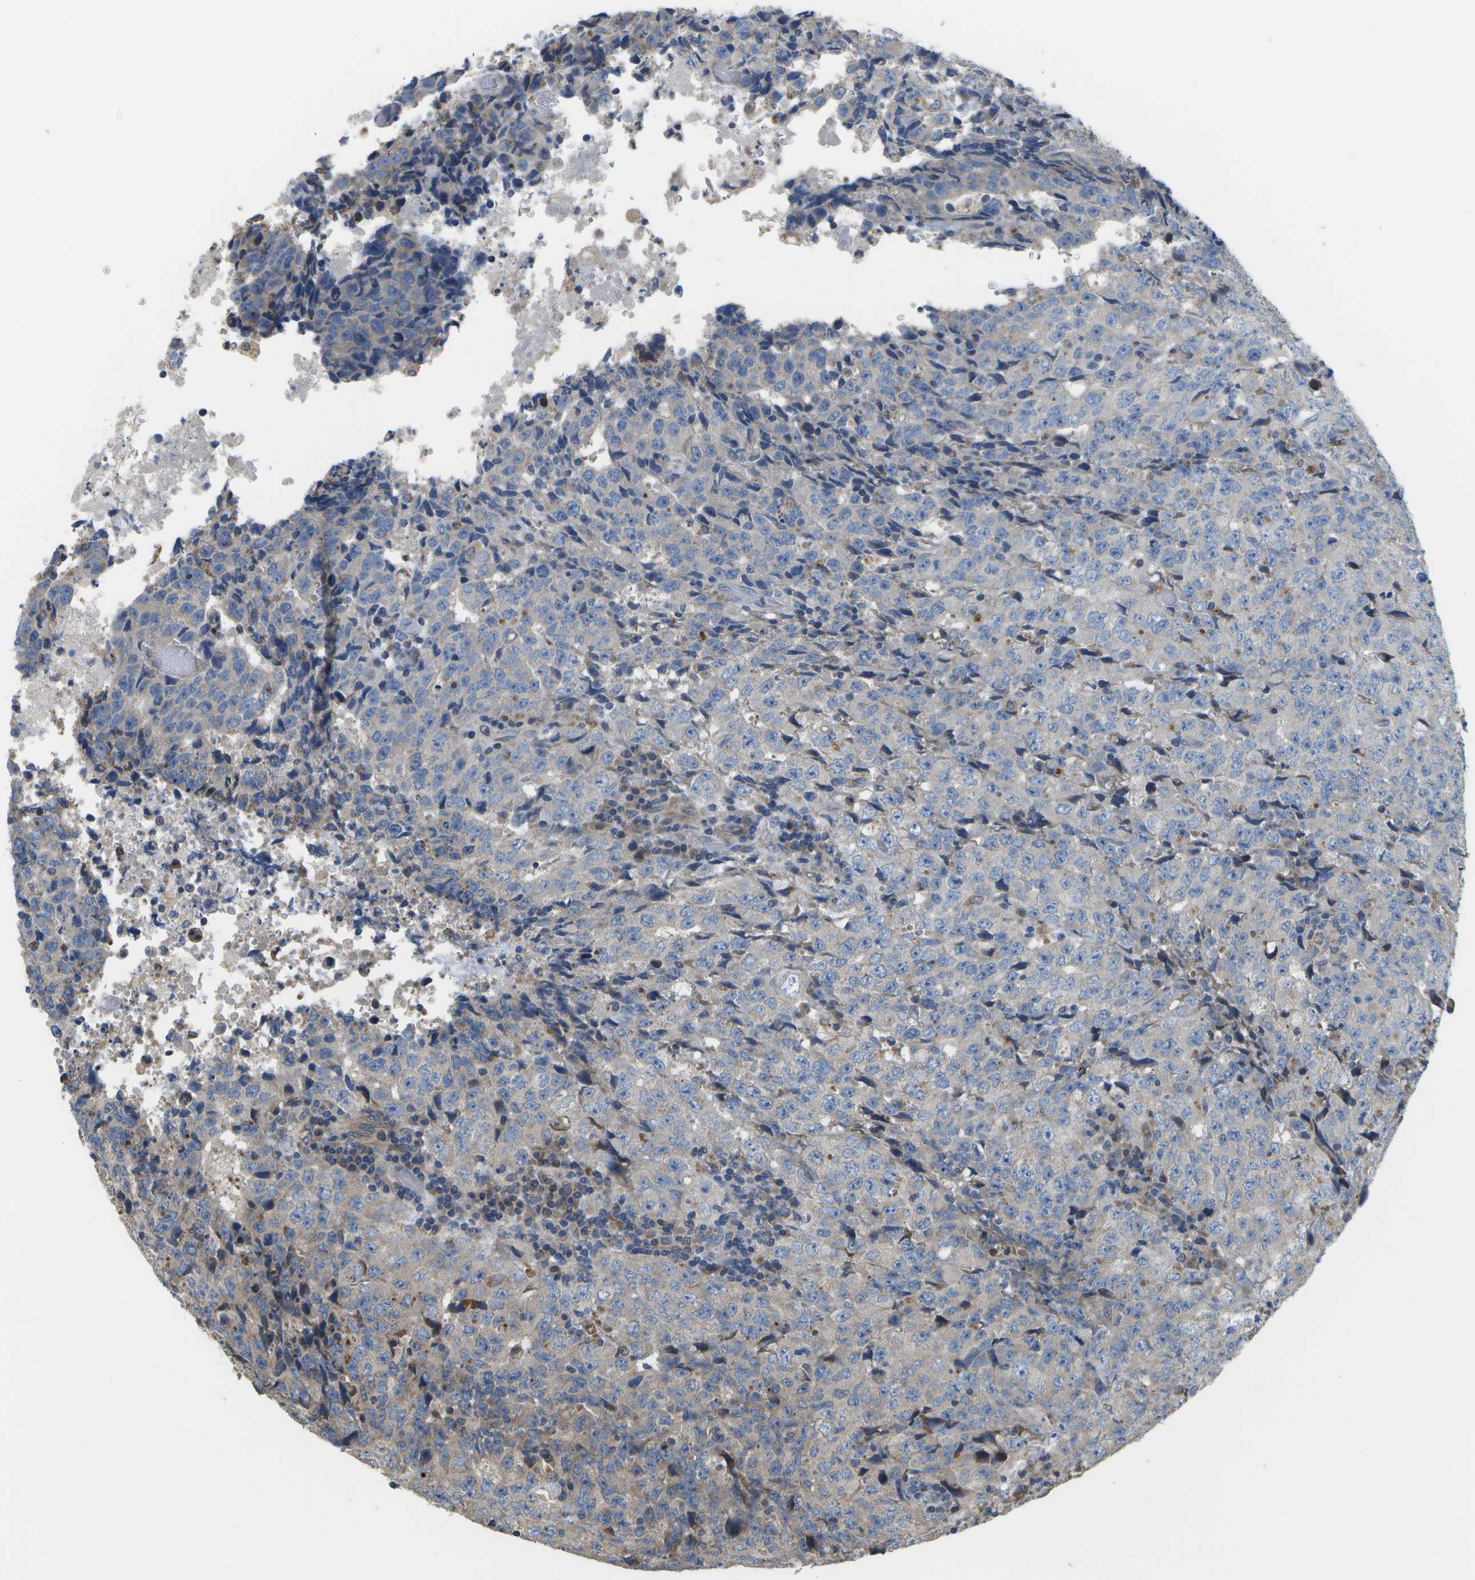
{"staining": {"intensity": "weak", "quantity": "<25%", "location": "cytoplasmic/membranous"}, "tissue": "testis cancer", "cell_type": "Tumor cells", "image_type": "cancer", "snomed": [{"axis": "morphology", "description": "Necrosis, NOS"}, {"axis": "morphology", "description": "Carcinoma, Embryonal, NOS"}, {"axis": "topography", "description": "Testis"}], "caption": "This is an immunohistochemistry (IHC) photomicrograph of embryonal carcinoma (testis). There is no positivity in tumor cells.", "gene": "HADHA", "patient": {"sex": "male", "age": 19}}